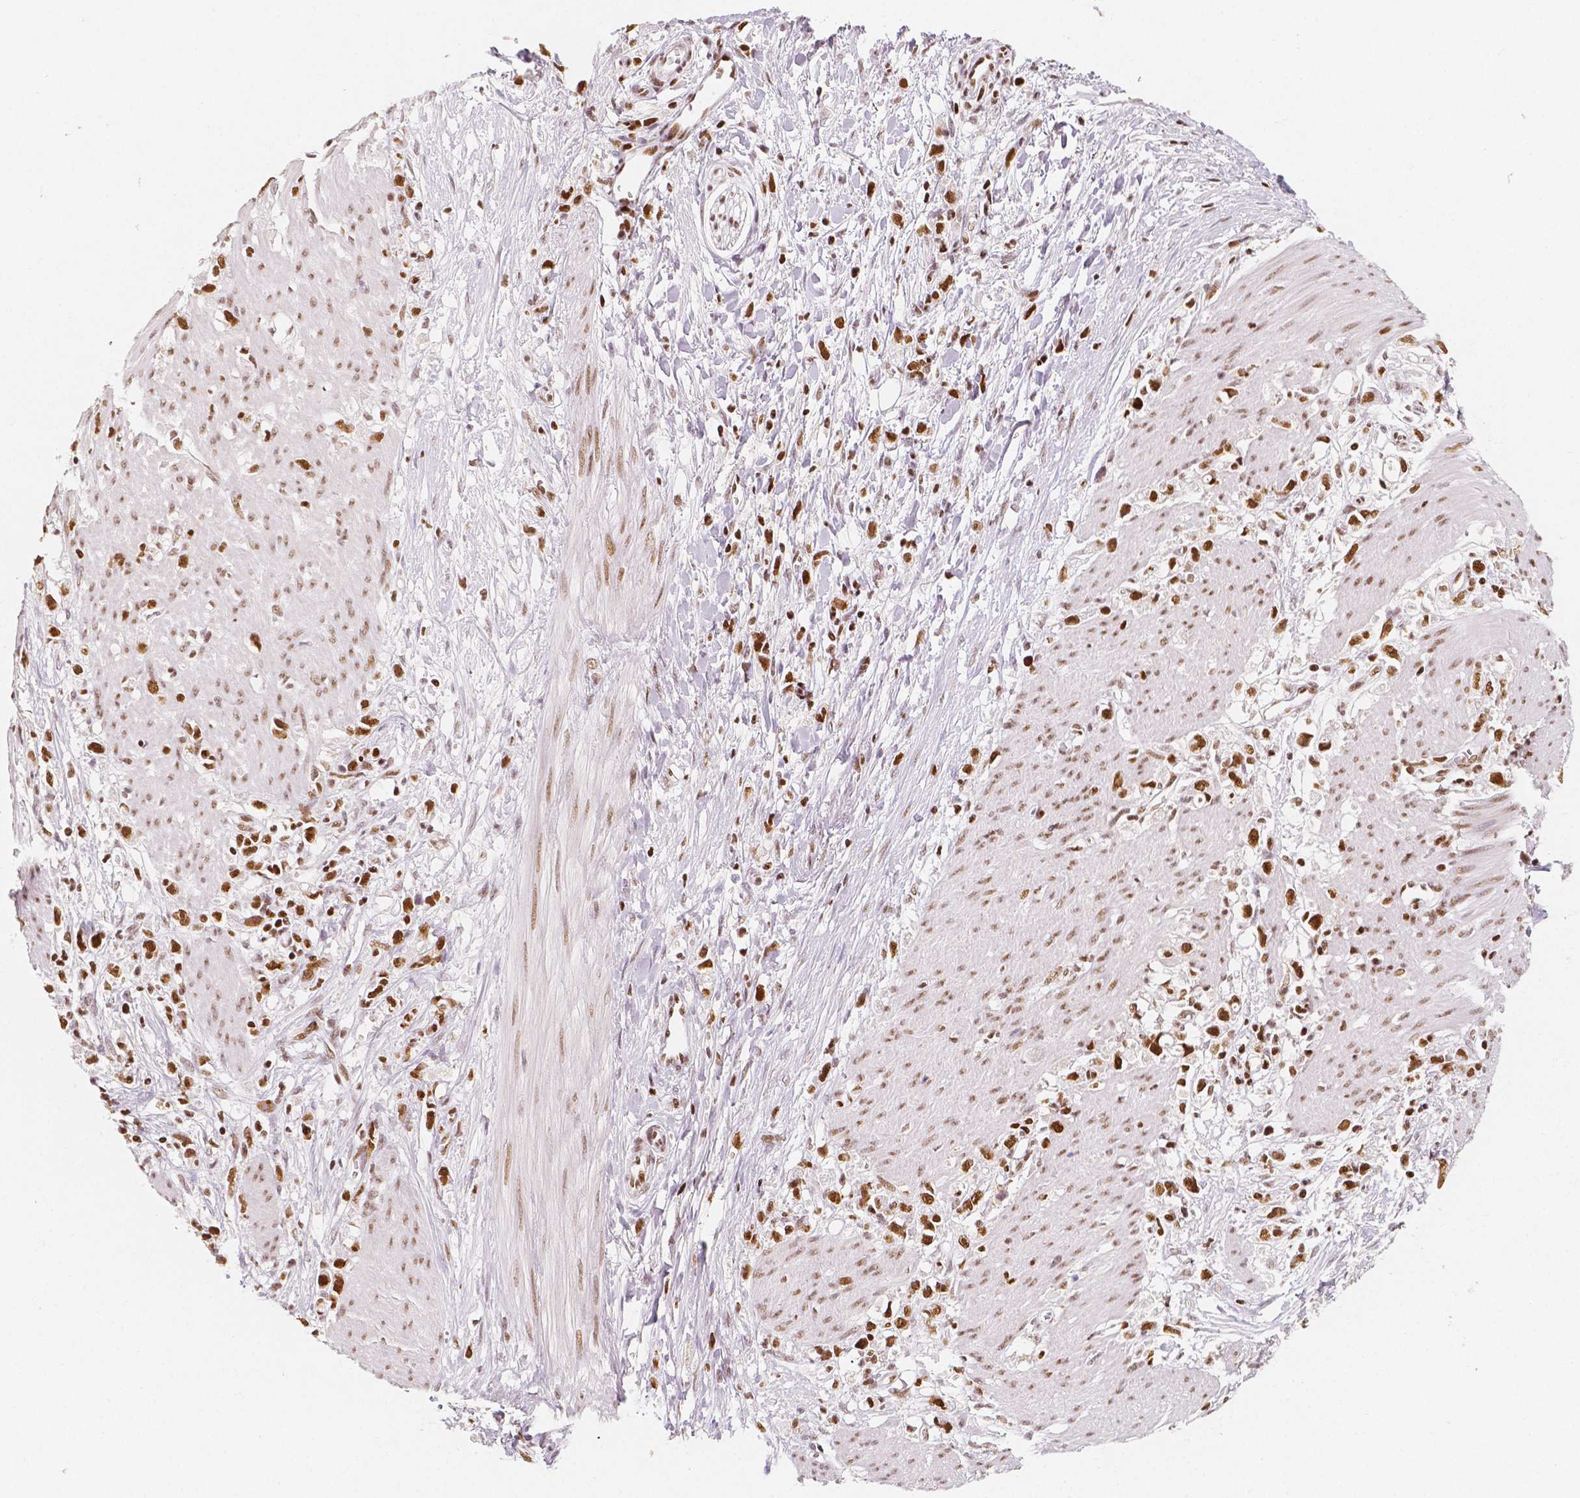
{"staining": {"intensity": "strong", "quantity": ">75%", "location": "nuclear"}, "tissue": "stomach cancer", "cell_type": "Tumor cells", "image_type": "cancer", "snomed": [{"axis": "morphology", "description": "Adenocarcinoma, NOS"}, {"axis": "topography", "description": "Stomach"}], "caption": "Immunohistochemistry of human stomach cancer (adenocarcinoma) reveals high levels of strong nuclear positivity in approximately >75% of tumor cells.", "gene": "HDAC1", "patient": {"sex": "female", "age": 59}}